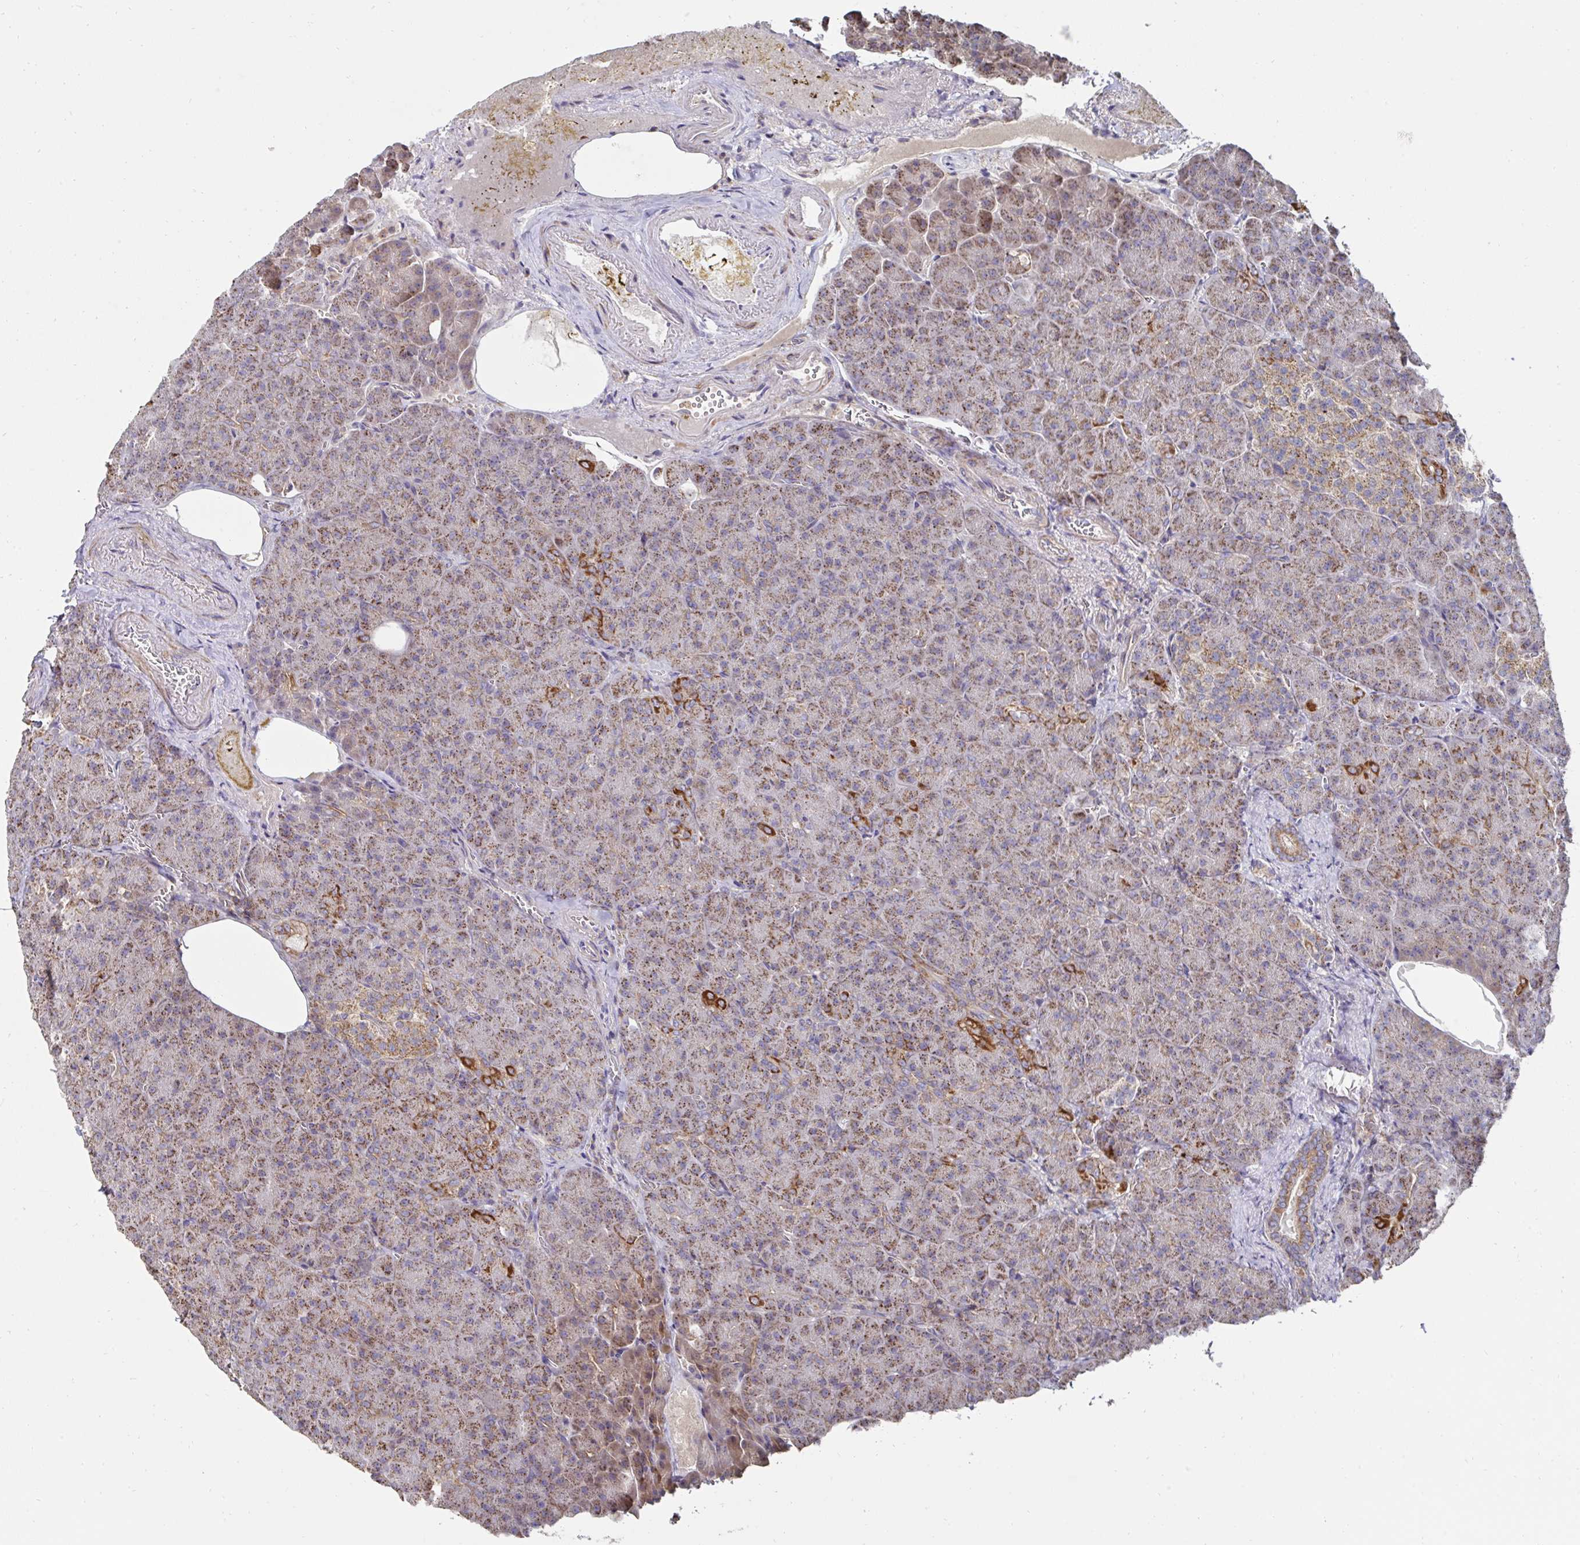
{"staining": {"intensity": "moderate", "quantity": ">75%", "location": "cytoplasmic/membranous"}, "tissue": "pancreas", "cell_type": "Exocrine glandular cells", "image_type": "normal", "snomed": [{"axis": "morphology", "description": "Normal tissue, NOS"}, {"axis": "topography", "description": "Pancreas"}], "caption": "Protein staining of unremarkable pancreas displays moderate cytoplasmic/membranous staining in approximately >75% of exocrine glandular cells. The protein of interest is stained brown, and the nuclei are stained in blue (DAB IHC with brightfield microscopy, high magnification).", "gene": "DZANK1", "patient": {"sex": "female", "age": 74}}